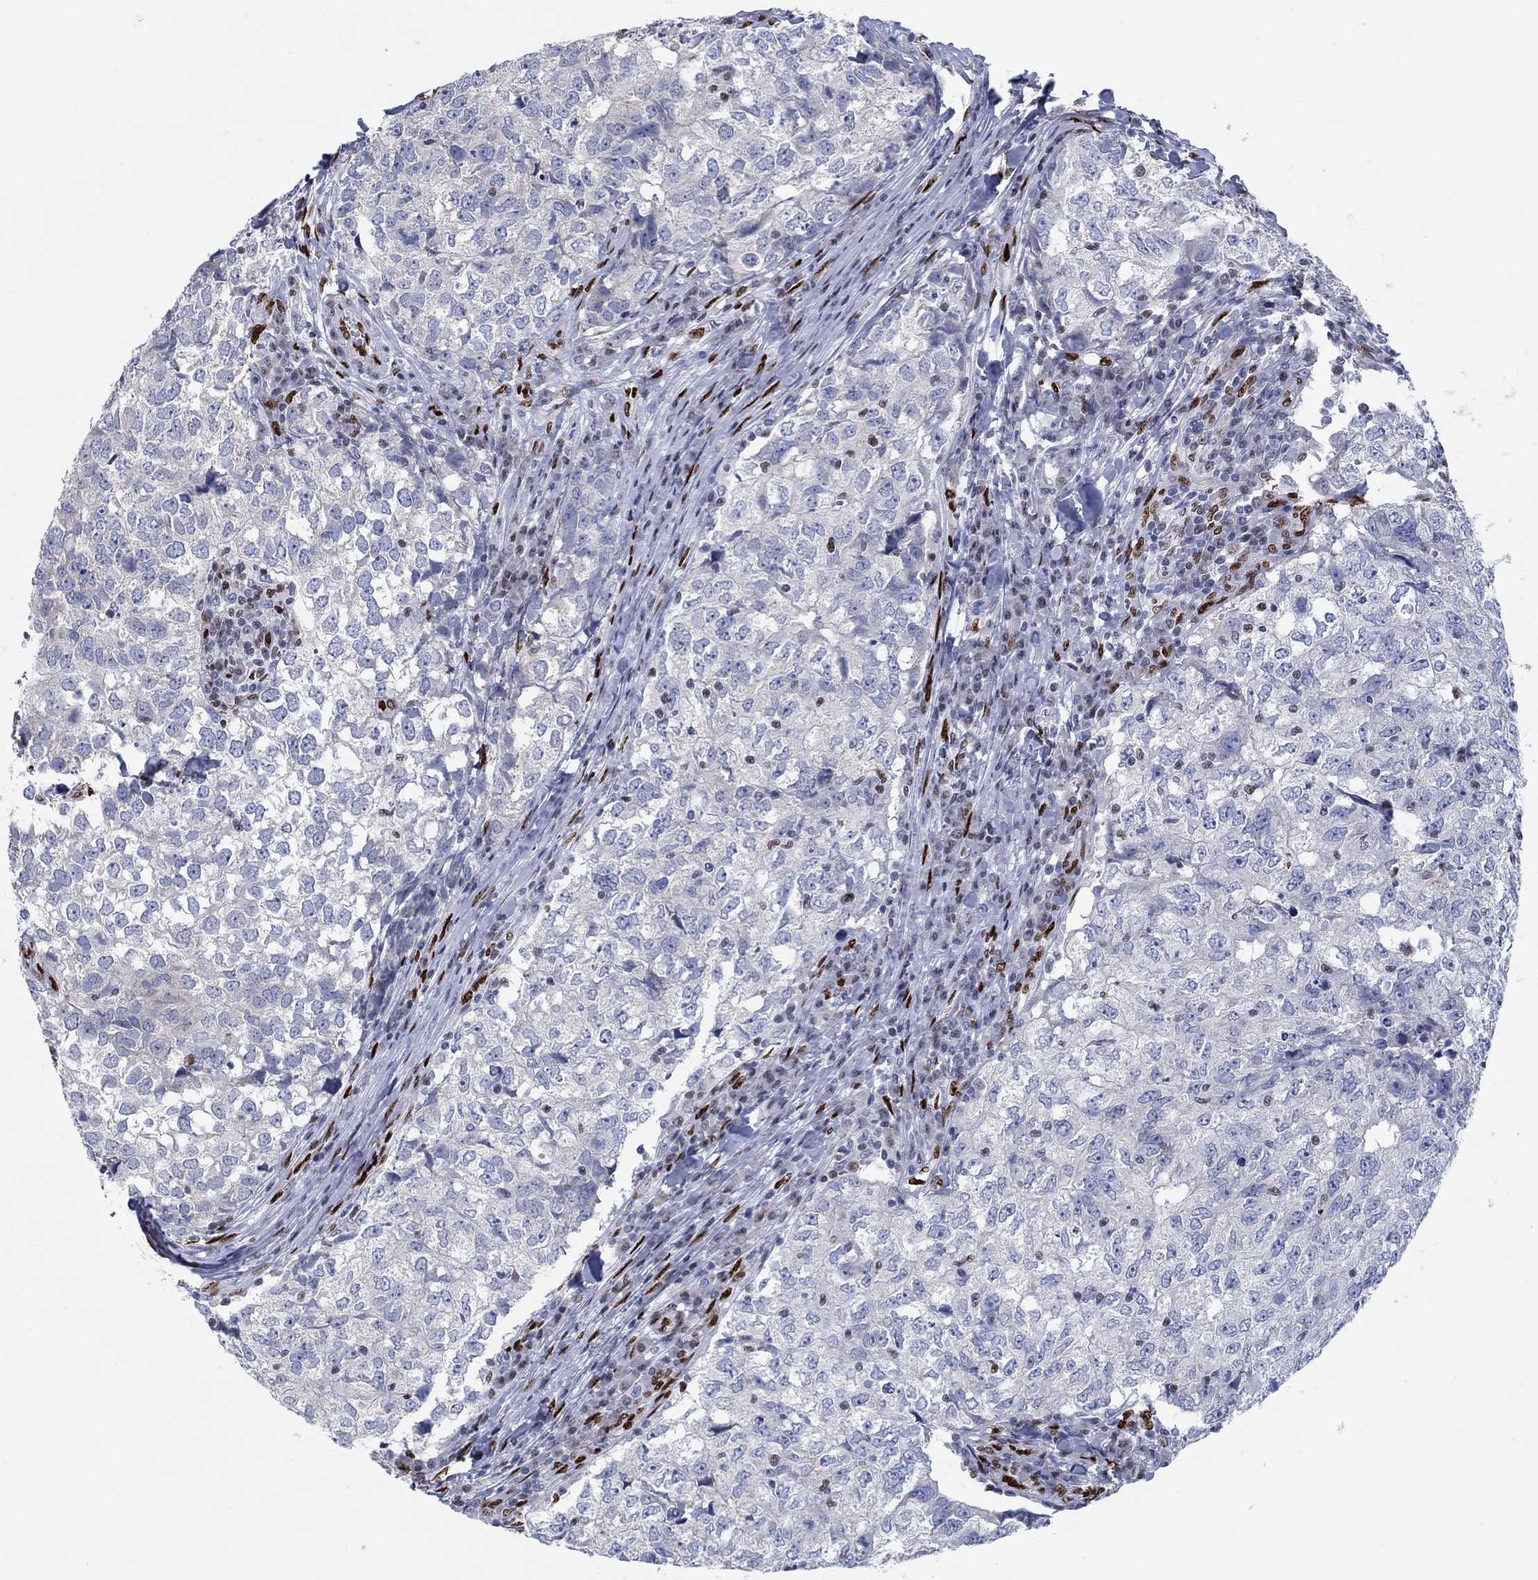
{"staining": {"intensity": "negative", "quantity": "none", "location": "none"}, "tissue": "breast cancer", "cell_type": "Tumor cells", "image_type": "cancer", "snomed": [{"axis": "morphology", "description": "Duct carcinoma"}, {"axis": "topography", "description": "Breast"}], "caption": "Immunohistochemistry (IHC) photomicrograph of neoplastic tissue: breast cancer (infiltrating ductal carcinoma) stained with DAB (3,3'-diaminobenzidine) reveals no significant protein positivity in tumor cells. Nuclei are stained in blue.", "gene": "ZEB1", "patient": {"sex": "female", "age": 30}}